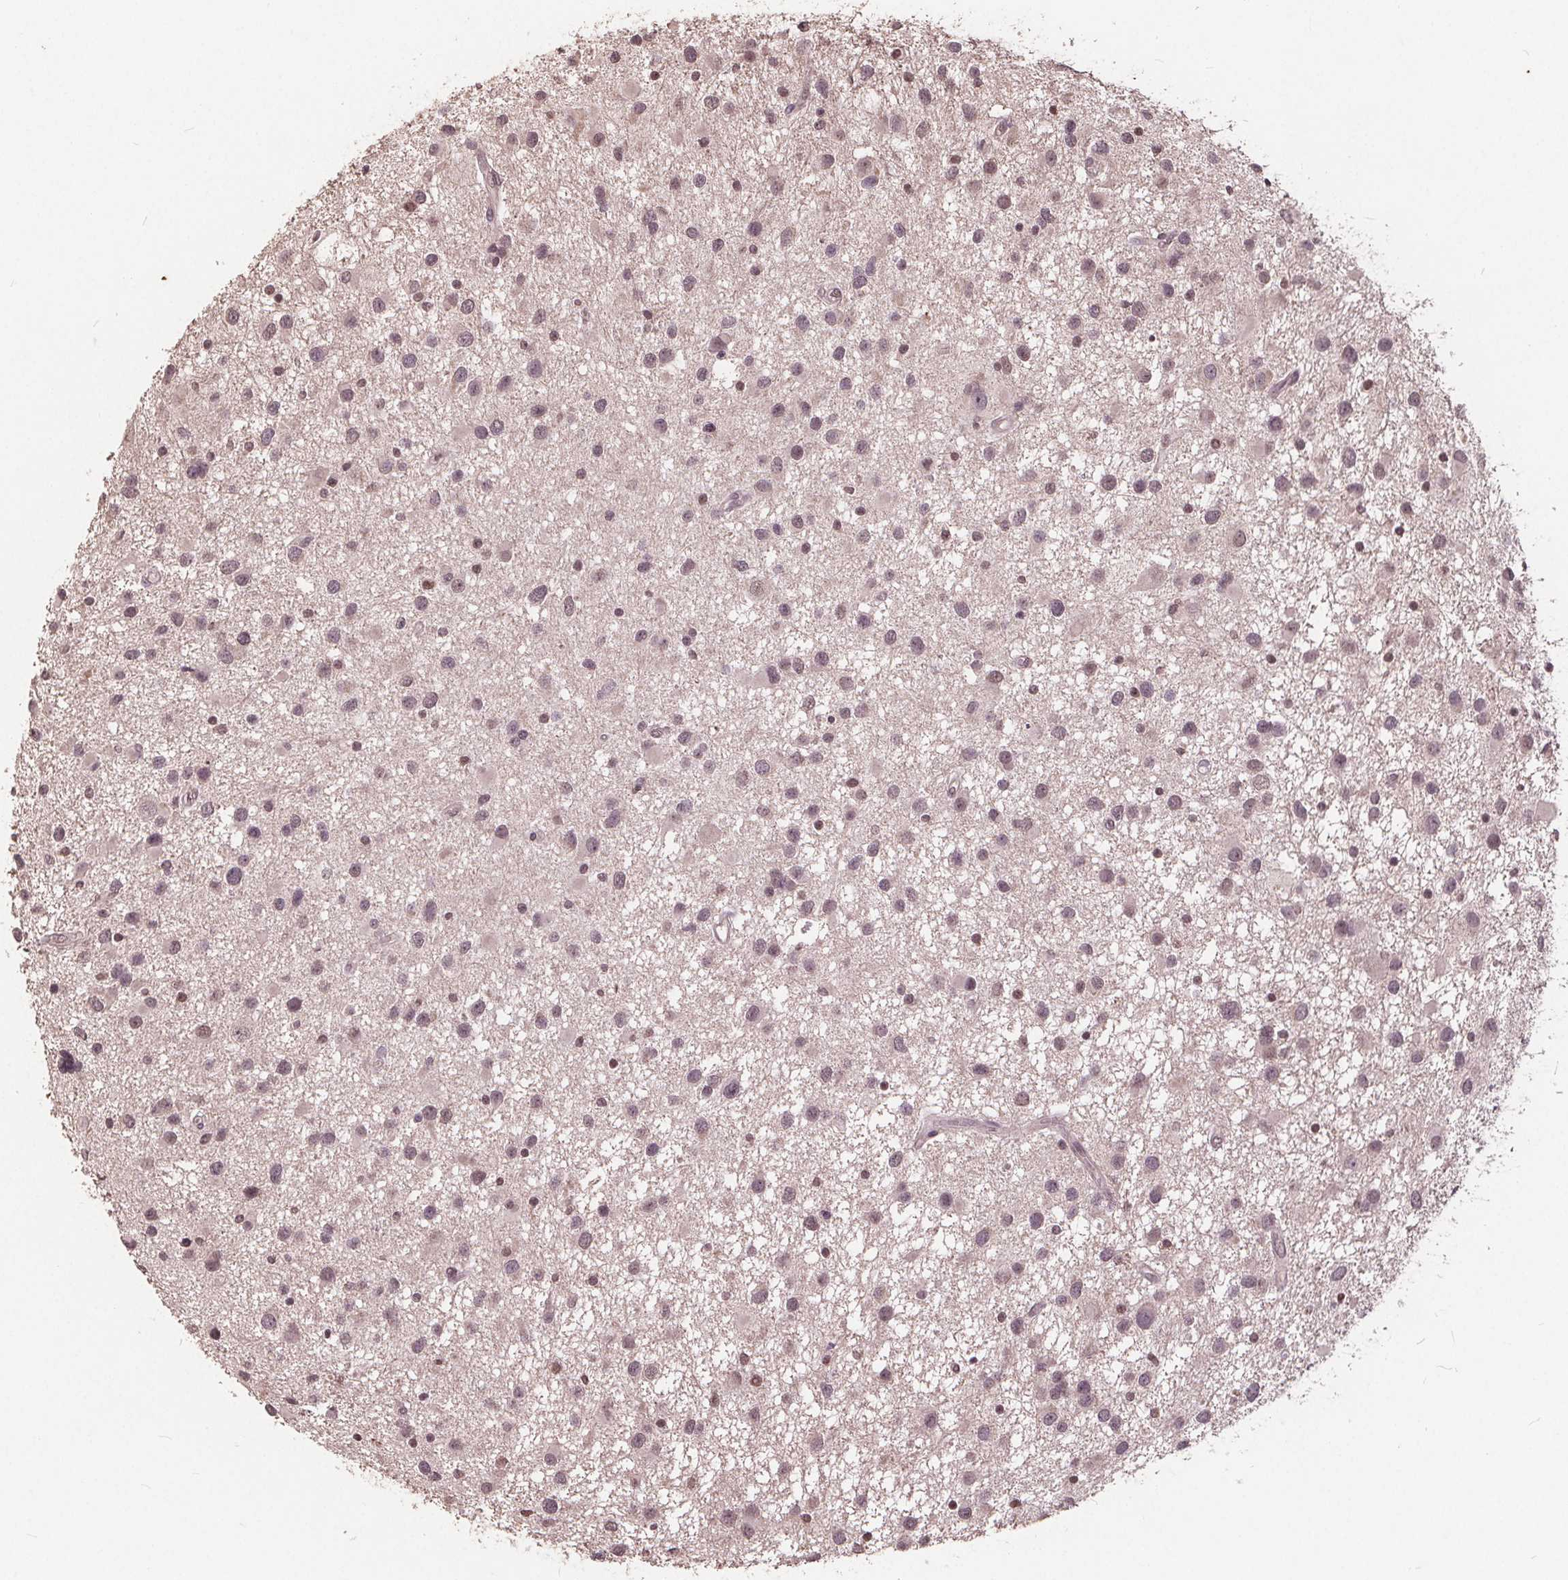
{"staining": {"intensity": "weak", "quantity": ">75%", "location": "nuclear"}, "tissue": "glioma", "cell_type": "Tumor cells", "image_type": "cancer", "snomed": [{"axis": "morphology", "description": "Glioma, malignant, Low grade"}, {"axis": "topography", "description": "Brain"}], "caption": "Weak nuclear protein positivity is present in about >75% of tumor cells in glioma.", "gene": "DNMT3B", "patient": {"sex": "female", "age": 32}}